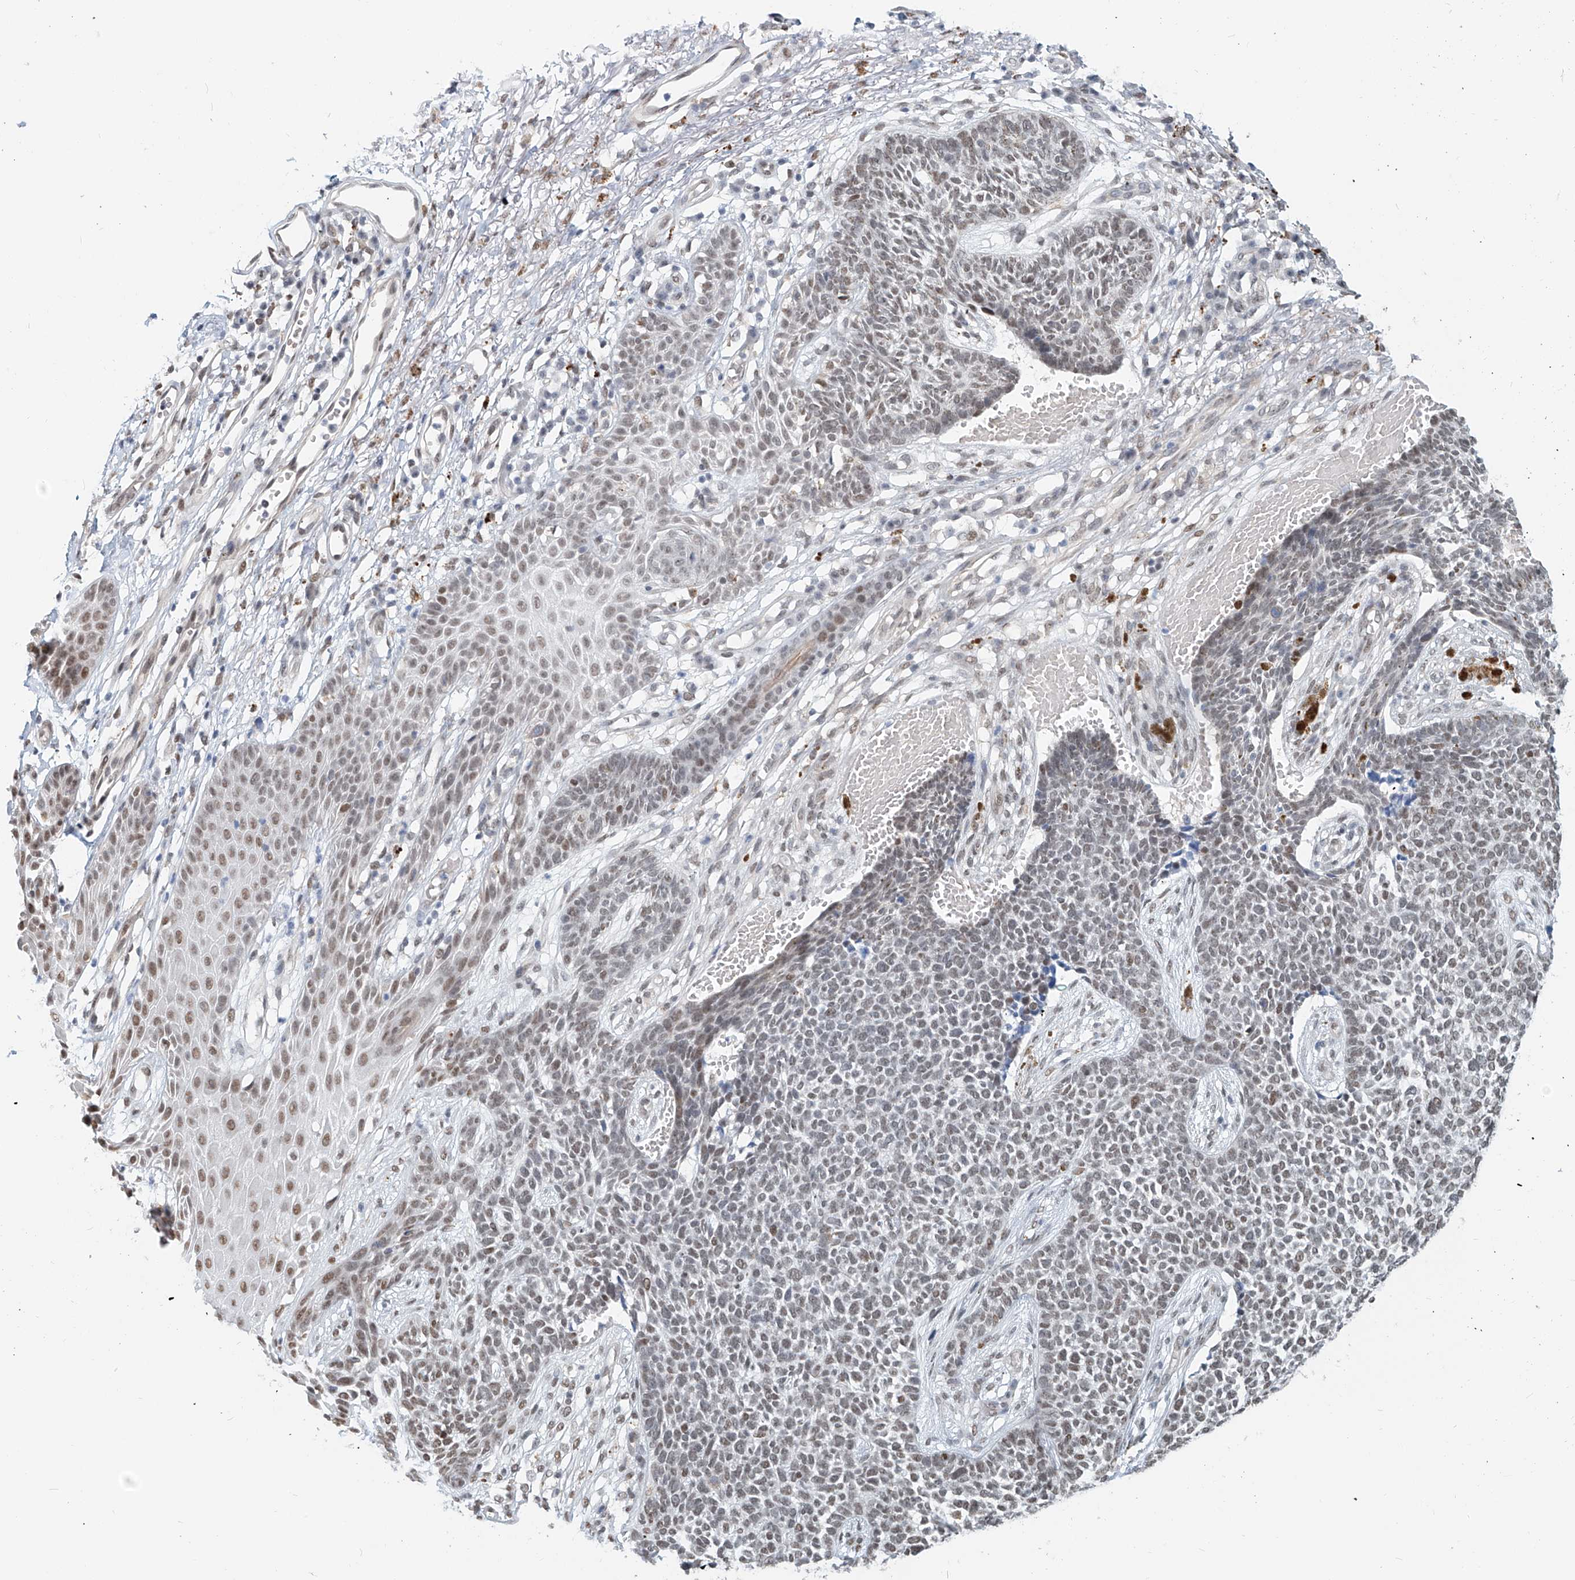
{"staining": {"intensity": "weak", "quantity": "25%-75%", "location": "nuclear"}, "tissue": "skin cancer", "cell_type": "Tumor cells", "image_type": "cancer", "snomed": [{"axis": "morphology", "description": "Basal cell carcinoma"}, {"axis": "topography", "description": "Skin"}], "caption": "Brown immunohistochemical staining in skin cancer (basal cell carcinoma) reveals weak nuclear staining in about 25%-75% of tumor cells.", "gene": "SASH1", "patient": {"sex": "female", "age": 84}}